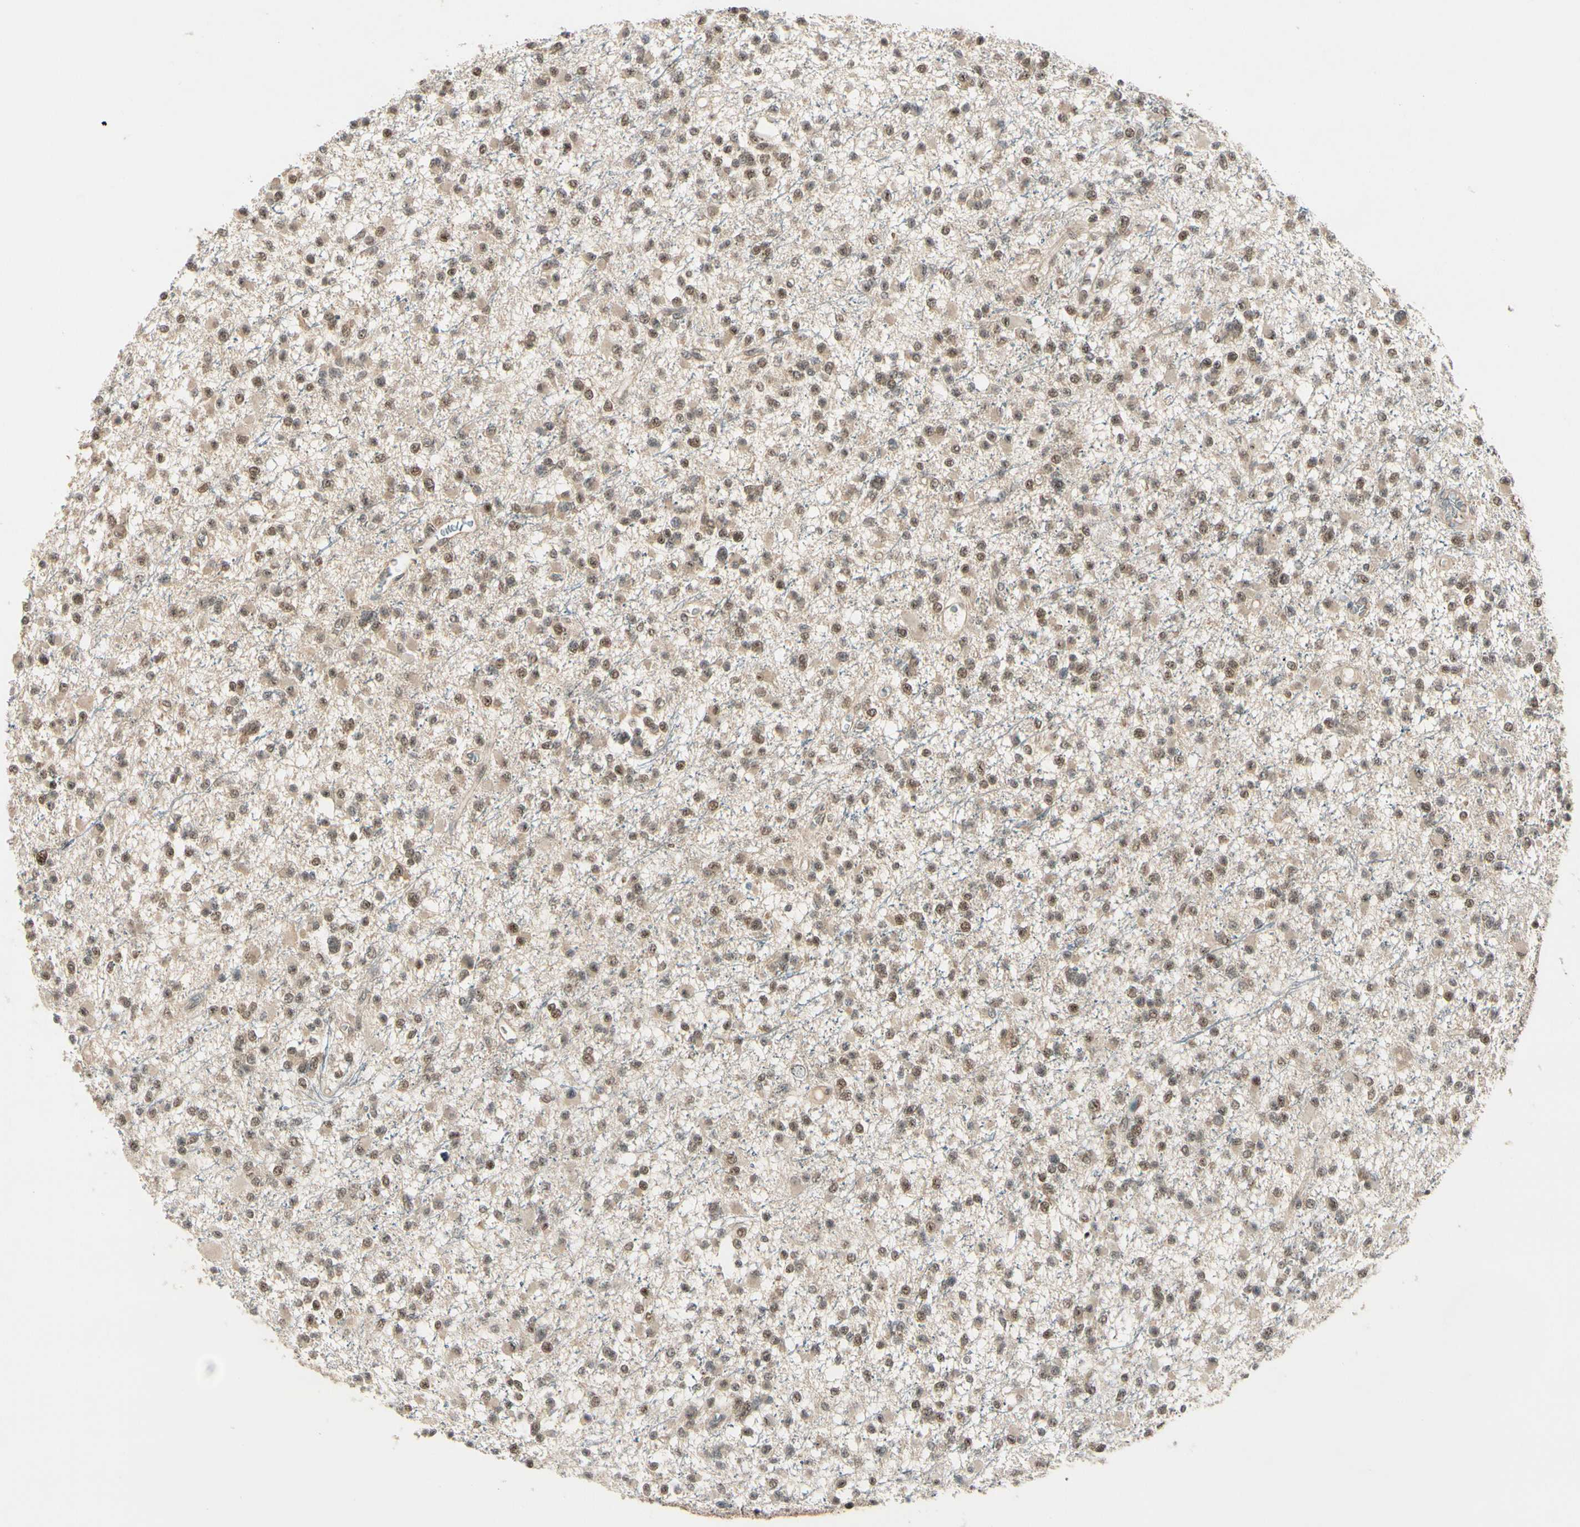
{"staining": {"intensity": "moderate", "quantity": "25%-75%", "location": "cytoplasmic/membranous,nuclear"}, "tissue": "glioma", "cell_type": "Tumor cells", "image_type": "cancer", "snomed": [{"axis": "morphology", "description": "Glioma, malignant, Low grade"}, {"axis": "topography", "description": "Brain"}], "caption": "Immunohistochemical staining of human malignant glioma (low-grade) displays medium levels of moderate cytoplasmic/membranous and nuclear protein expression in approximately 25%-75% of tumor cells. Using DAB (3,3'-diaminobenzidine) (brown) and hematoxylin (blue) stains, captured at high magnification using brightfield microscopy.", "gene": "MCPH1", "patient": {"sex": "female", "age": 22}}